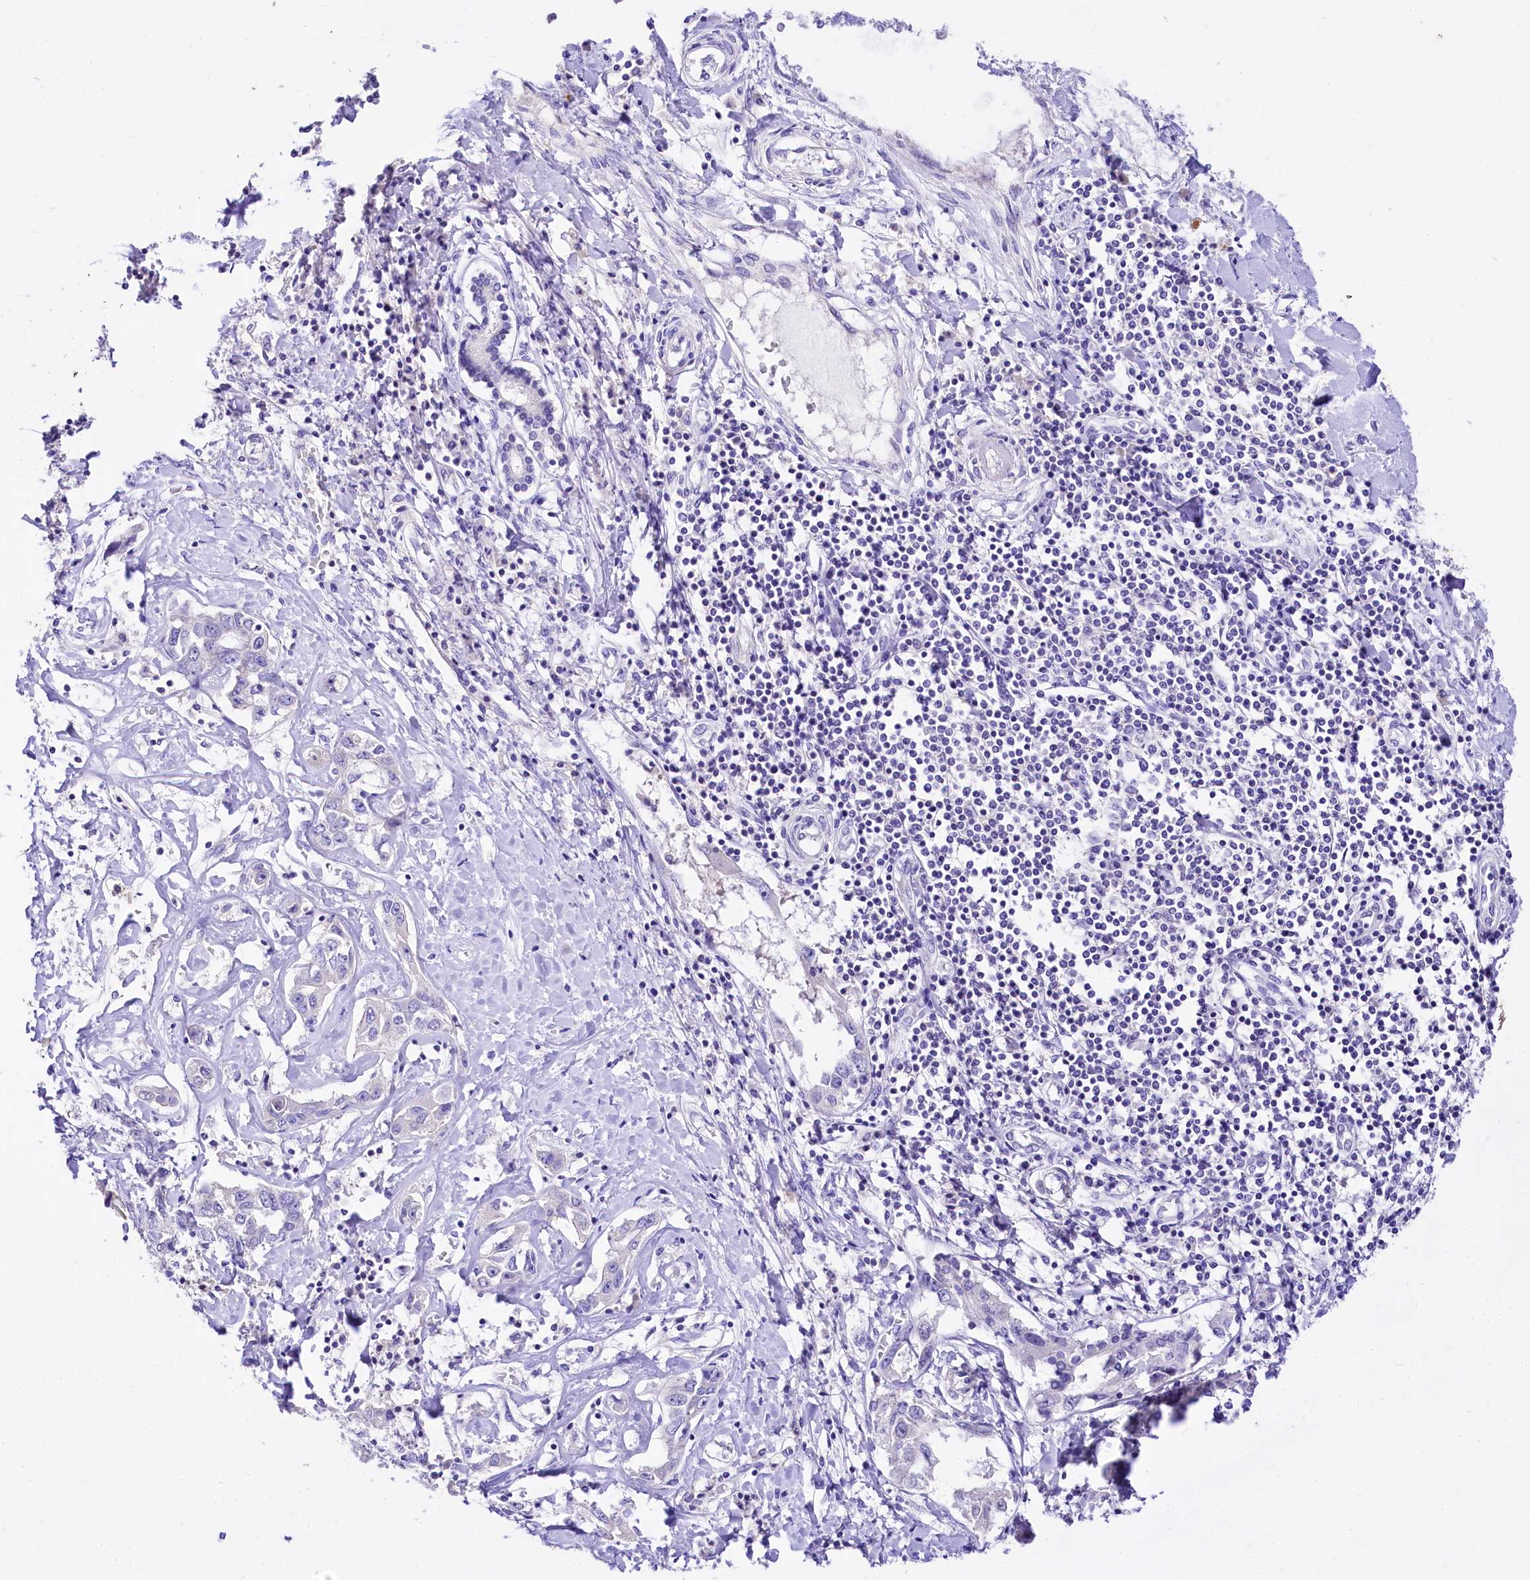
{"staining": {"intensity": "negative", "quantity": "none", "location": "none"}, "tissue": "liver cancer", "cell_type": "Tumor cells", "image_type": "cancer", "snomed": [{"axis": "morphology", "description": "Cholangiocarcinoma"}, {"axis": "topography", "description": "Liver"}], "caption": "Immunohistochemical staining of cholangiocarcinoma (liver) exhibits no significant expression in tumor cells. The staining is performed using DAB (3,3'-diaminobenzidine) brown chromogen with nuclei counter-stained in using hematoxylin.", "gene": "A2ML1", "patient": {"sex": "male", "age": 59}}